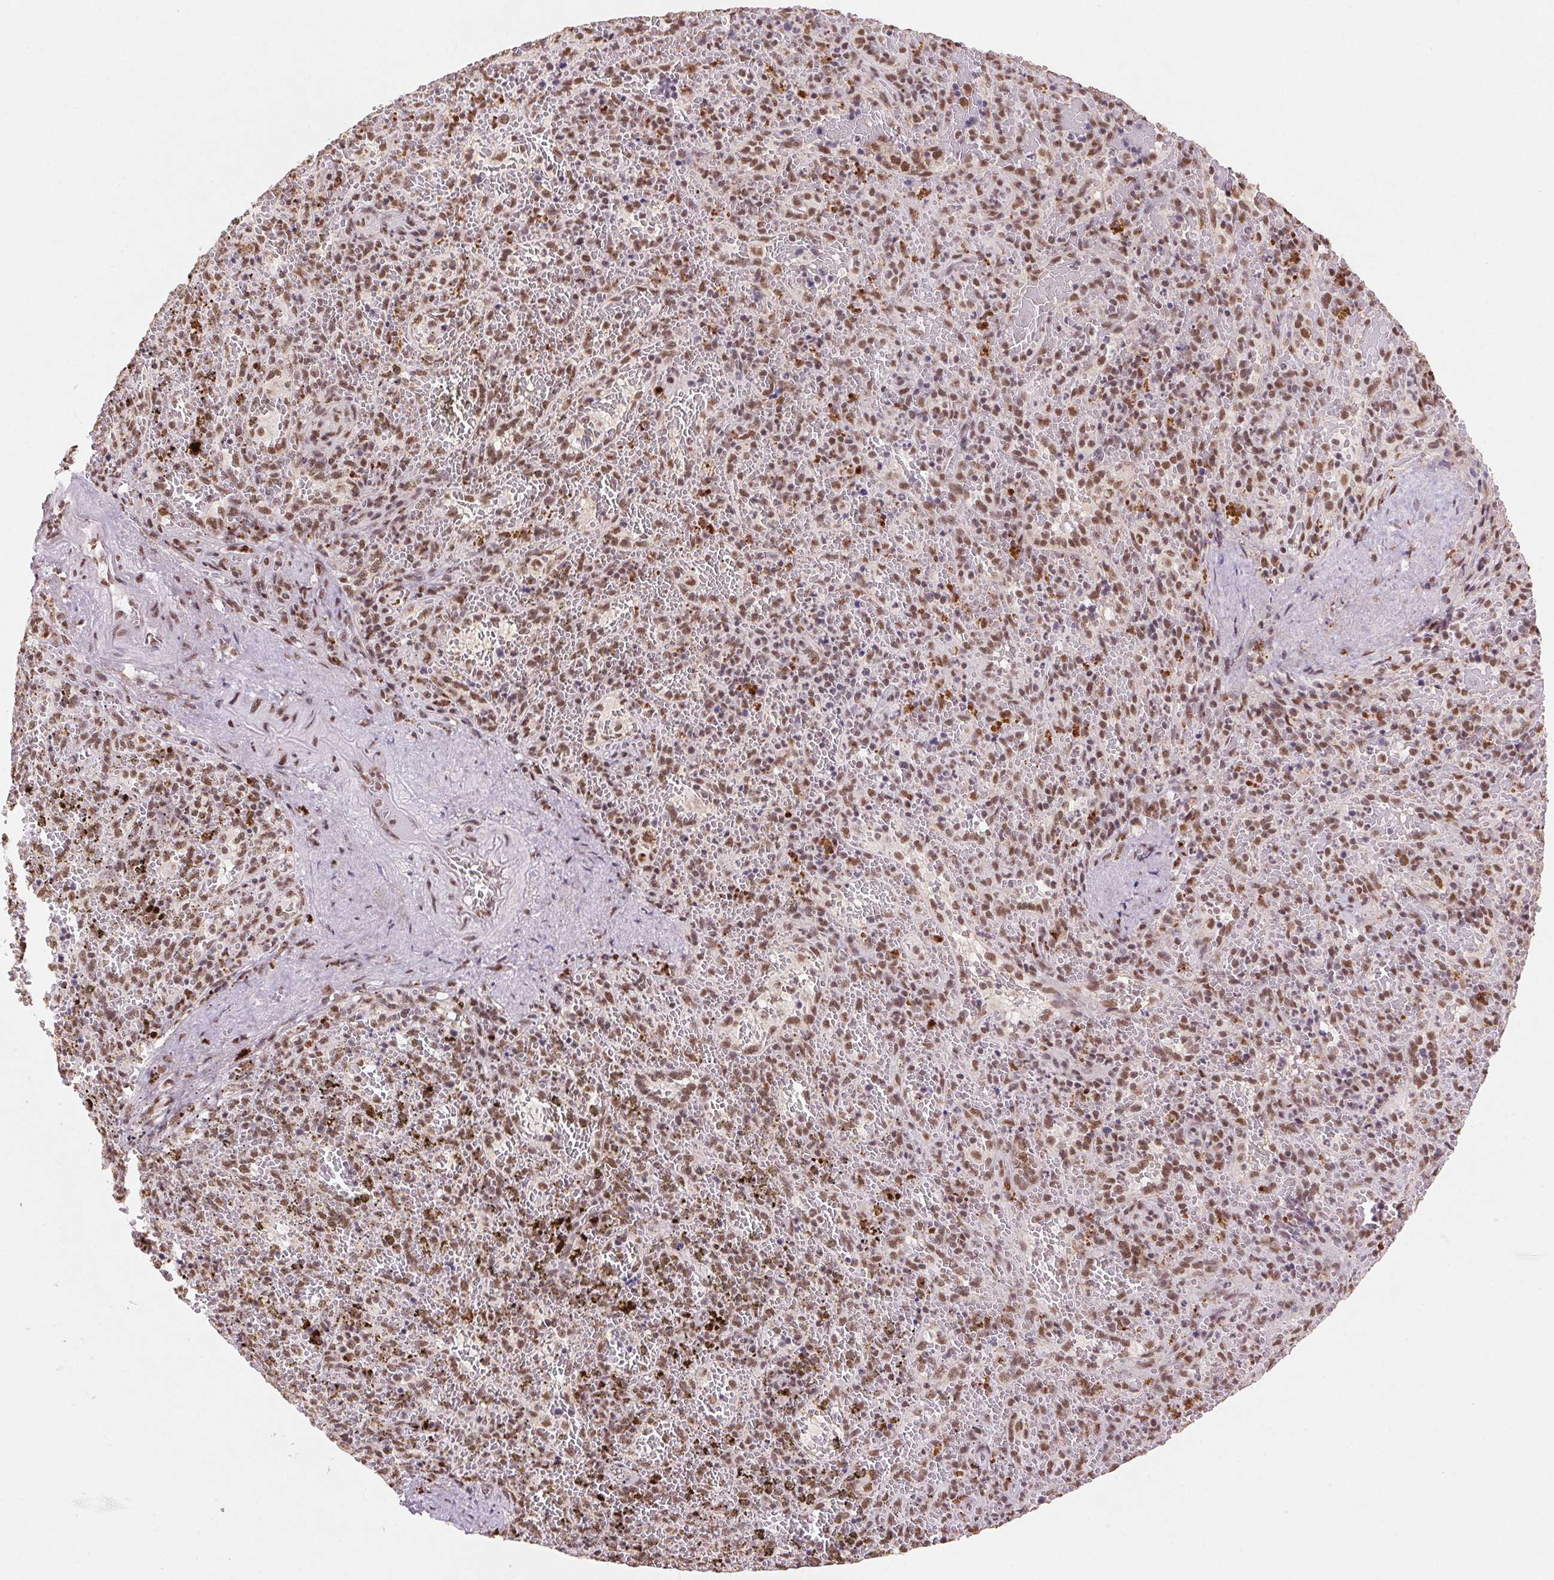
{"staining": {"intensity": "moderate", "quantity": "25%-75%", "location": "nuclear"}, "tissue": "spleen", "cell_type": "Cells in red pulp", "image_type": "normal", "snomed": [{"axis": "morphology", "description": "Normal tissue, NOS"}, {"axis": "topography", "description": "Spleen"}], "caption": "Immunohistochemistry (IHC) photomicrograph of unremarkable human spleen stained for a protein (brown), which exhibits medium levels of moderate nuclear staining in approximately 25%-75% of cells in red pulp.", "gene": "SNRPG", "patient": {"sex": "female", "age": 50}}